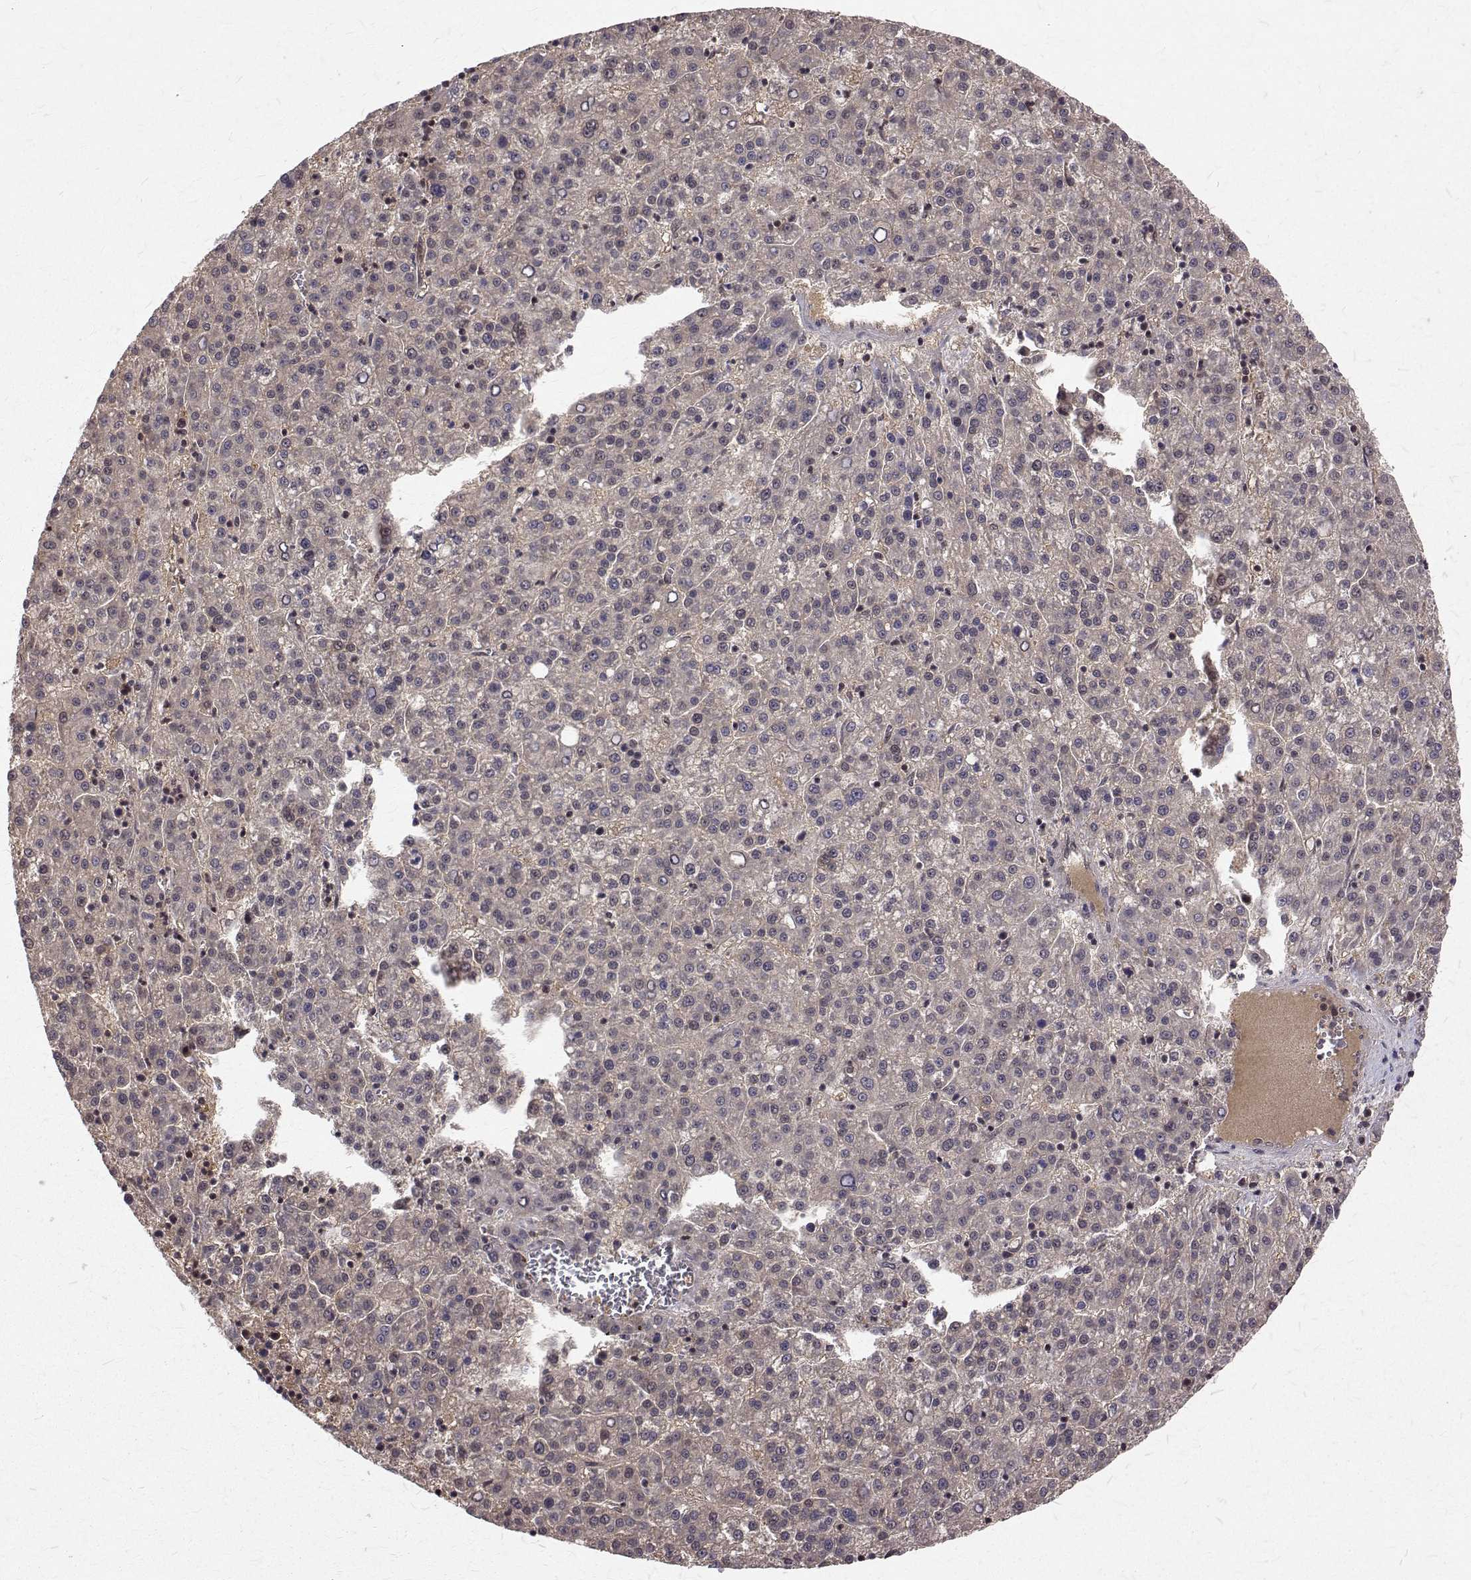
{"staining": {"intensity": "negative", "quantity": "none", "location": "none"}, "tissue": "liver cancer", "cell_type": "Tumor cells", "image_type": "cancer", "snomed": [{"axis": "morphology", "description": "Carcinoma, Hepatocellular, NOS"}, {"axis": "topography", "description": "Liver"}], "caption": "The immunohistochemistry histopathology image has no significant staining in tumor cells of liver cancer tissue. The staining was performed using DAB to visualize the protein expression in brown, while the nuclei were stained in blue with hematoxylin (Magnification: 20x).", "gene": "NIF3L1", "patient": {"sex": "female", "age": 58}}